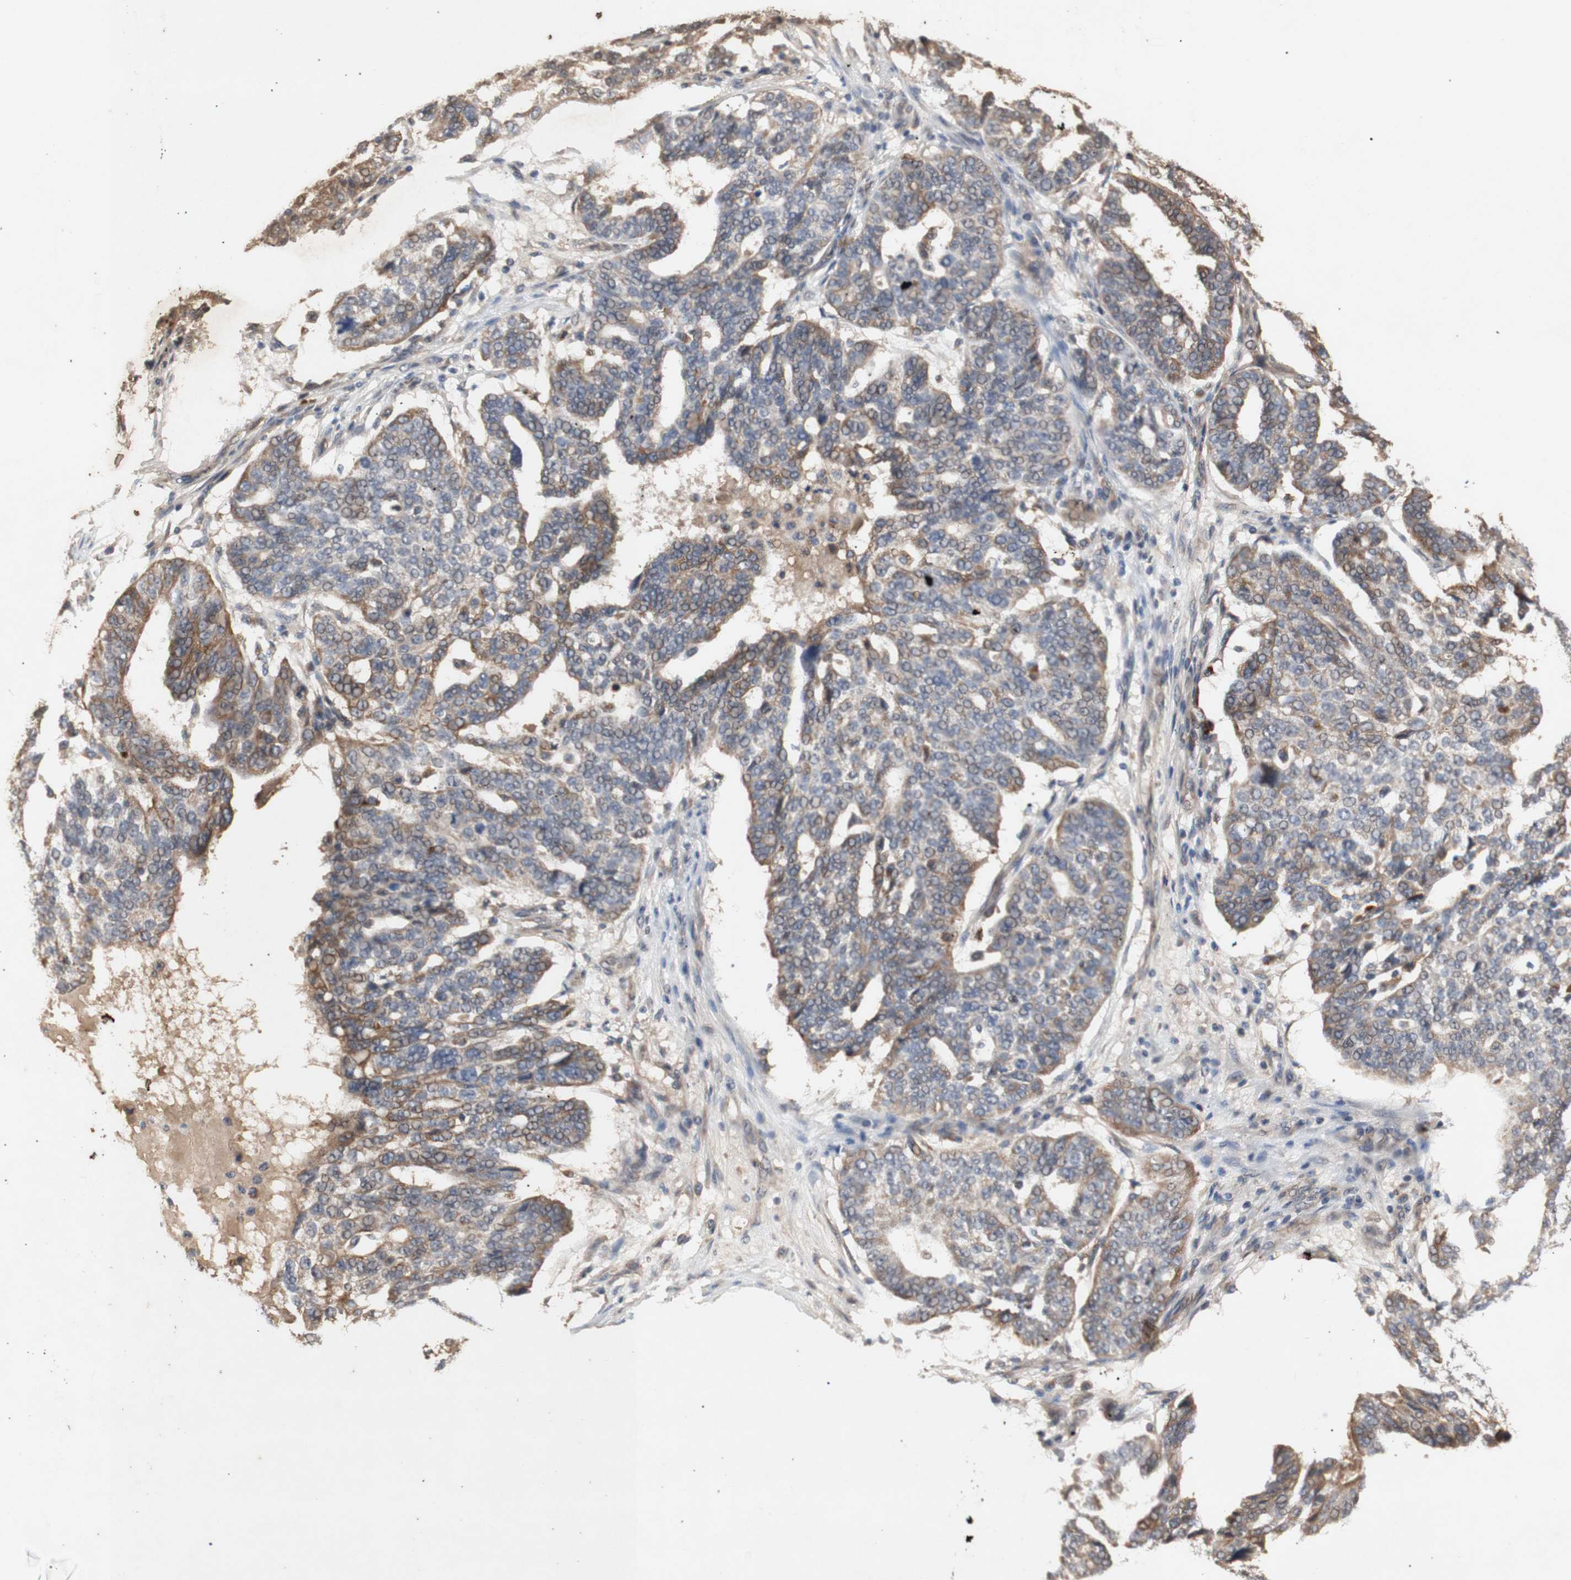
{"staining": {"intensity": "weak", "quantity": "25%-75%", "location": "cytoplasmic/membranous"}, "tissue": "ovarian cancer", "cell_type": "Tumor cells", "image_type": "cancer", "snomed": [{"axis": "morphology", "description": "Cystadenocarcinoma, serous, NOS"}, {"axis": "topography", "description": "Ovary"}], "caption": "Immunohistochemical staining of ovarian cancer (serous cystadenocarcinoma) displays low levels of weak cytoplasmic/membranous protein staining in approximately 25%-75% of tumor cells. Nuclei are stained in blue.", "gene": "PKN1", "patient": {"sex": "female", "age": 59}}